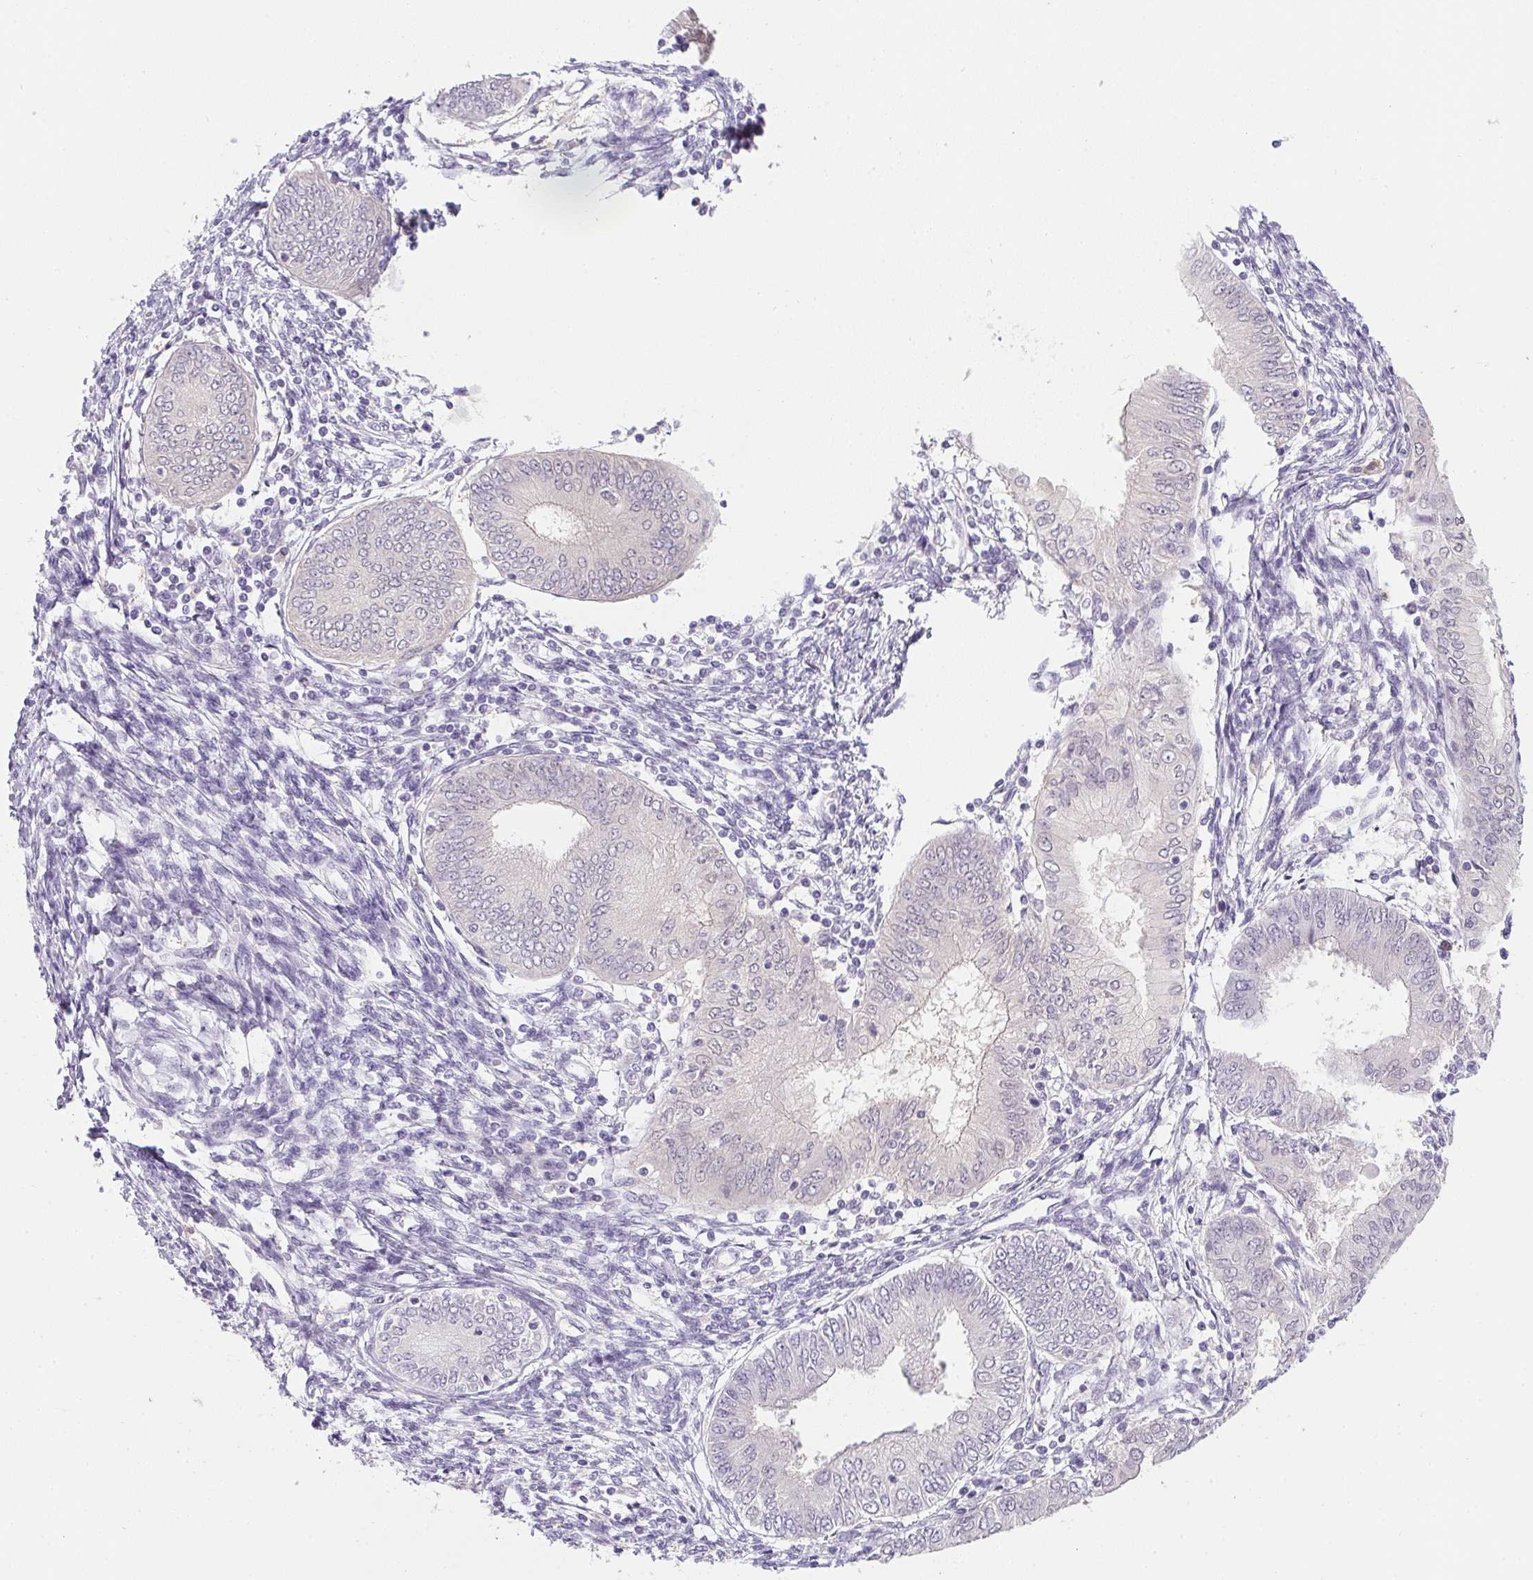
{"staining": {"intensity": "negative", "quantity": "none", "location": "none"}, "tissue": "endometrial cancer", "cell_type": "Tumor cells", "image_type": "cancer", "snomed": [{"axis": "morphology", "description": "Adenocarcinoma, NOS"}, {"axis": "topography", "description": "Endometrium"}], "caption": "An immunohistochemistry histopathology image of endometrial cancer is shown. There is no staining in tumor cells of endometrial cancer. The staining was performed using DAB to visualize the protein expression in brown, while the nuclei were stained in blue with hematoxylin (Magnification: 20x).", "gene": "DNAJC5G", "patient": {"sex": "female", "age": 68}}